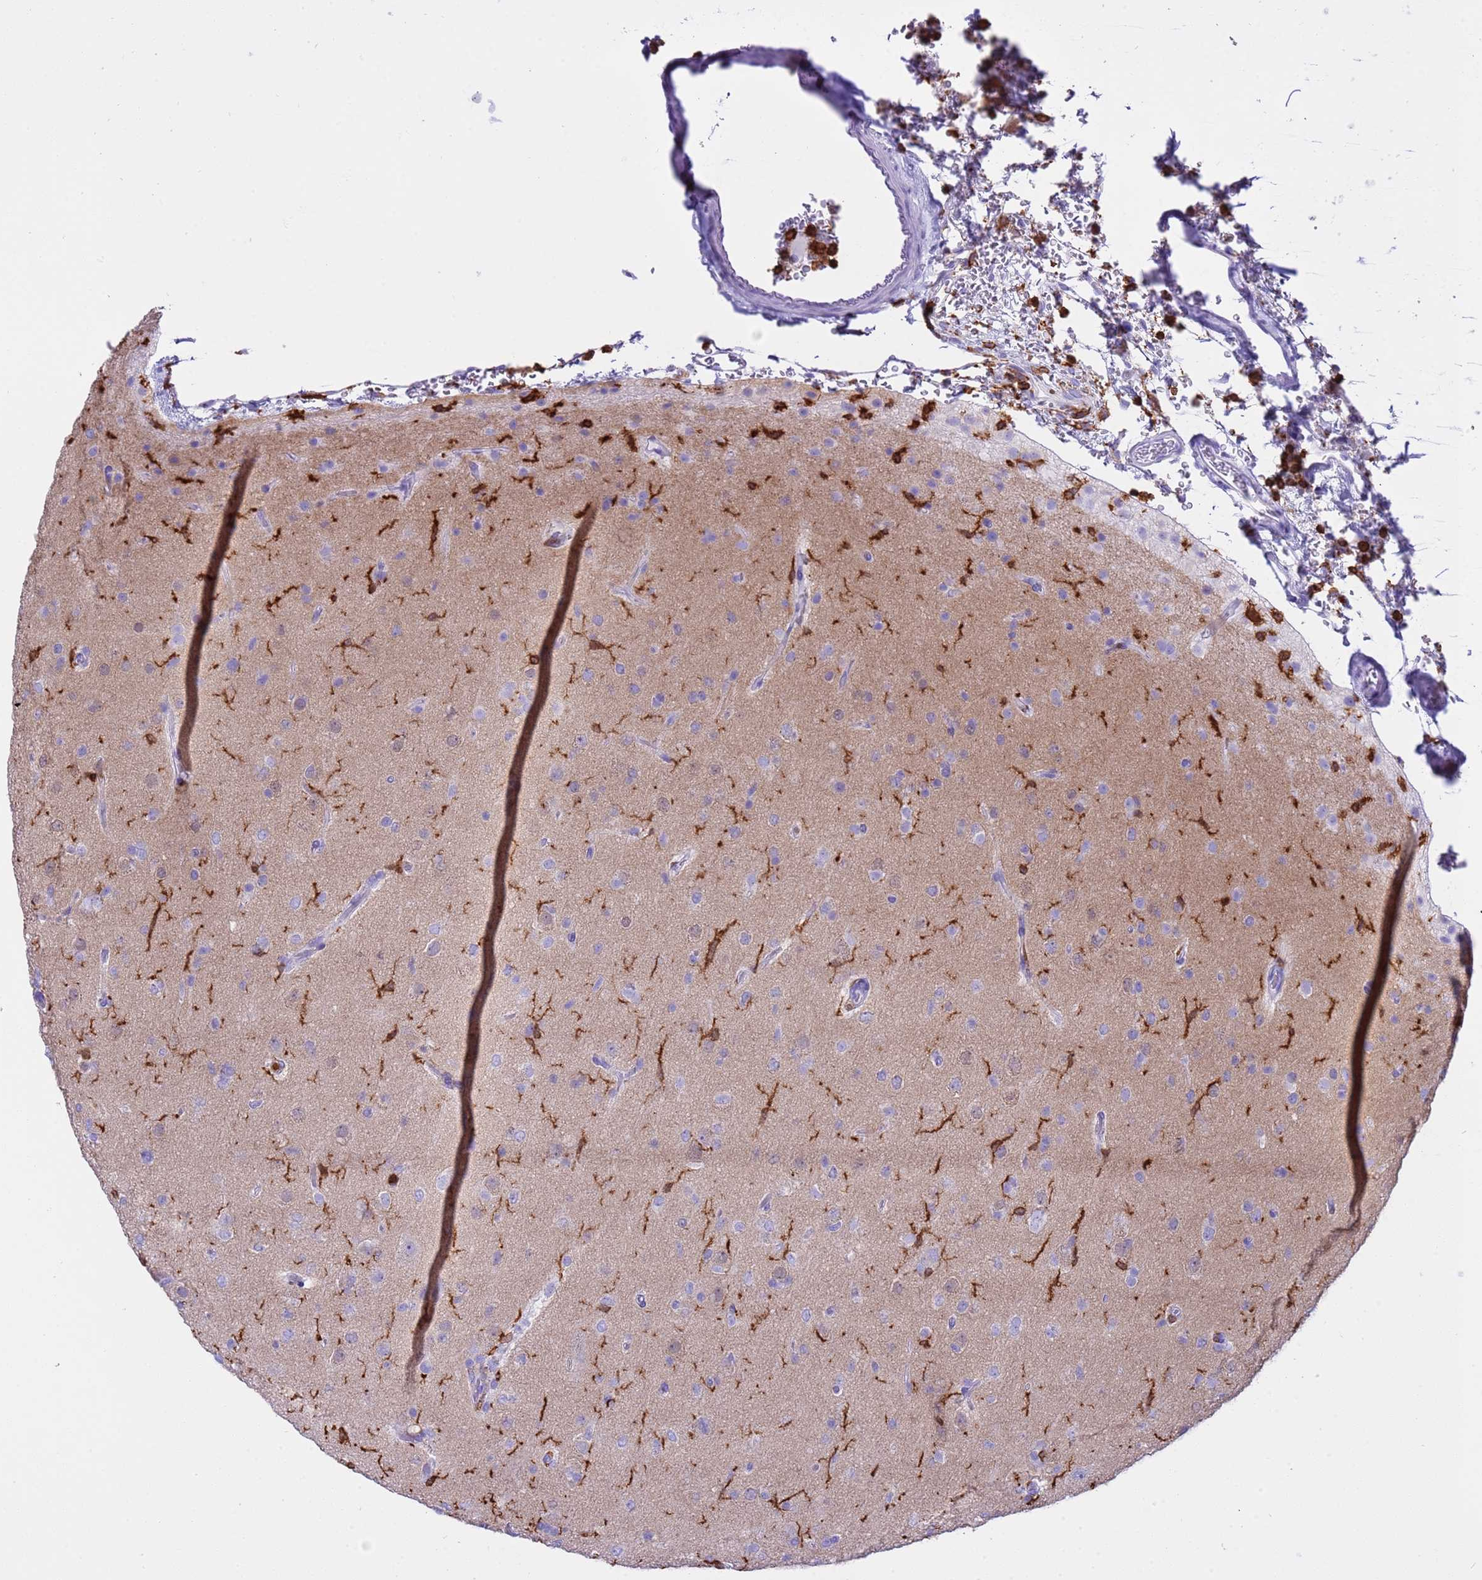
{"staining": {"intensity": "negative", "quantity": "none", "location": "none"}, "tissue": "glioma", "cell_type": "Tumor cells", "image_type": "cancer", "snomed": [{"axis": "morphology", "description": "Glioma, malignant, Low grade"}, {"axis": "topography", "description": "Brain"}], "caption": "Tumor cells are negative for brown protein staining in glioma.", "gene": "IRF5", "patient": {"sex": "male", "age": 65}}